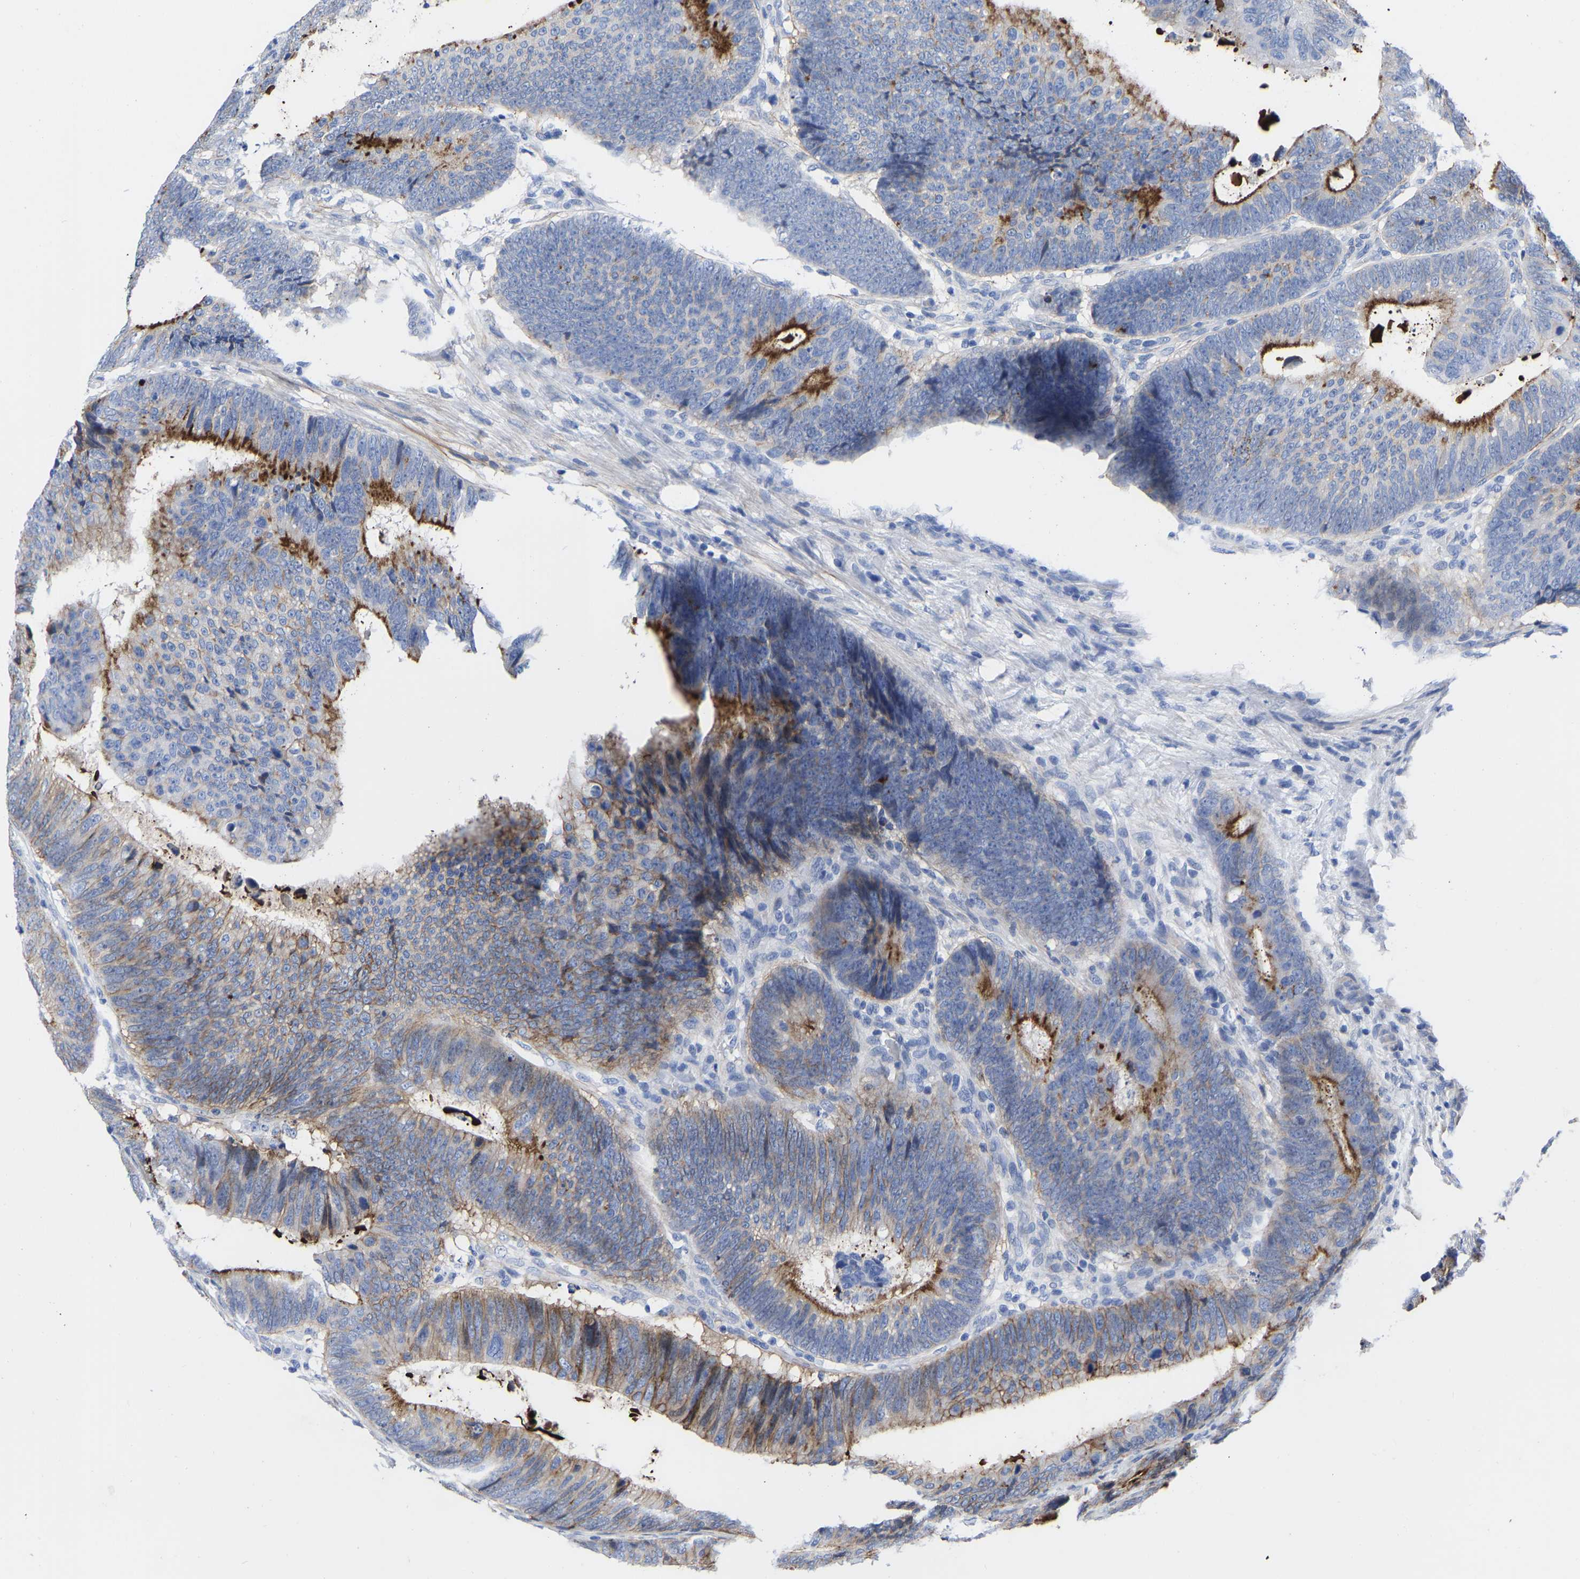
{"staining": {"intensity": "strong", "quantity": "<25%", "location": "cytoplasmic/membranous"}, "tissue": "colorectal cancer", "cell_type": "Tumor cells", "image_type": "cancer", "snomed": [{"axis": "morphology", "description": "Adenocarcinoma, NOS"}, {"axis": "topography", "description": "Colon"}], "caption": "Brown immunohistochemical staining in human colorectal adenocarcinoma shows strong cytoplasmic/membranous staining in approximately <25% of tumor cells.", "gene": "GPA33", "patient": {"sex": "male", "age": 56}}